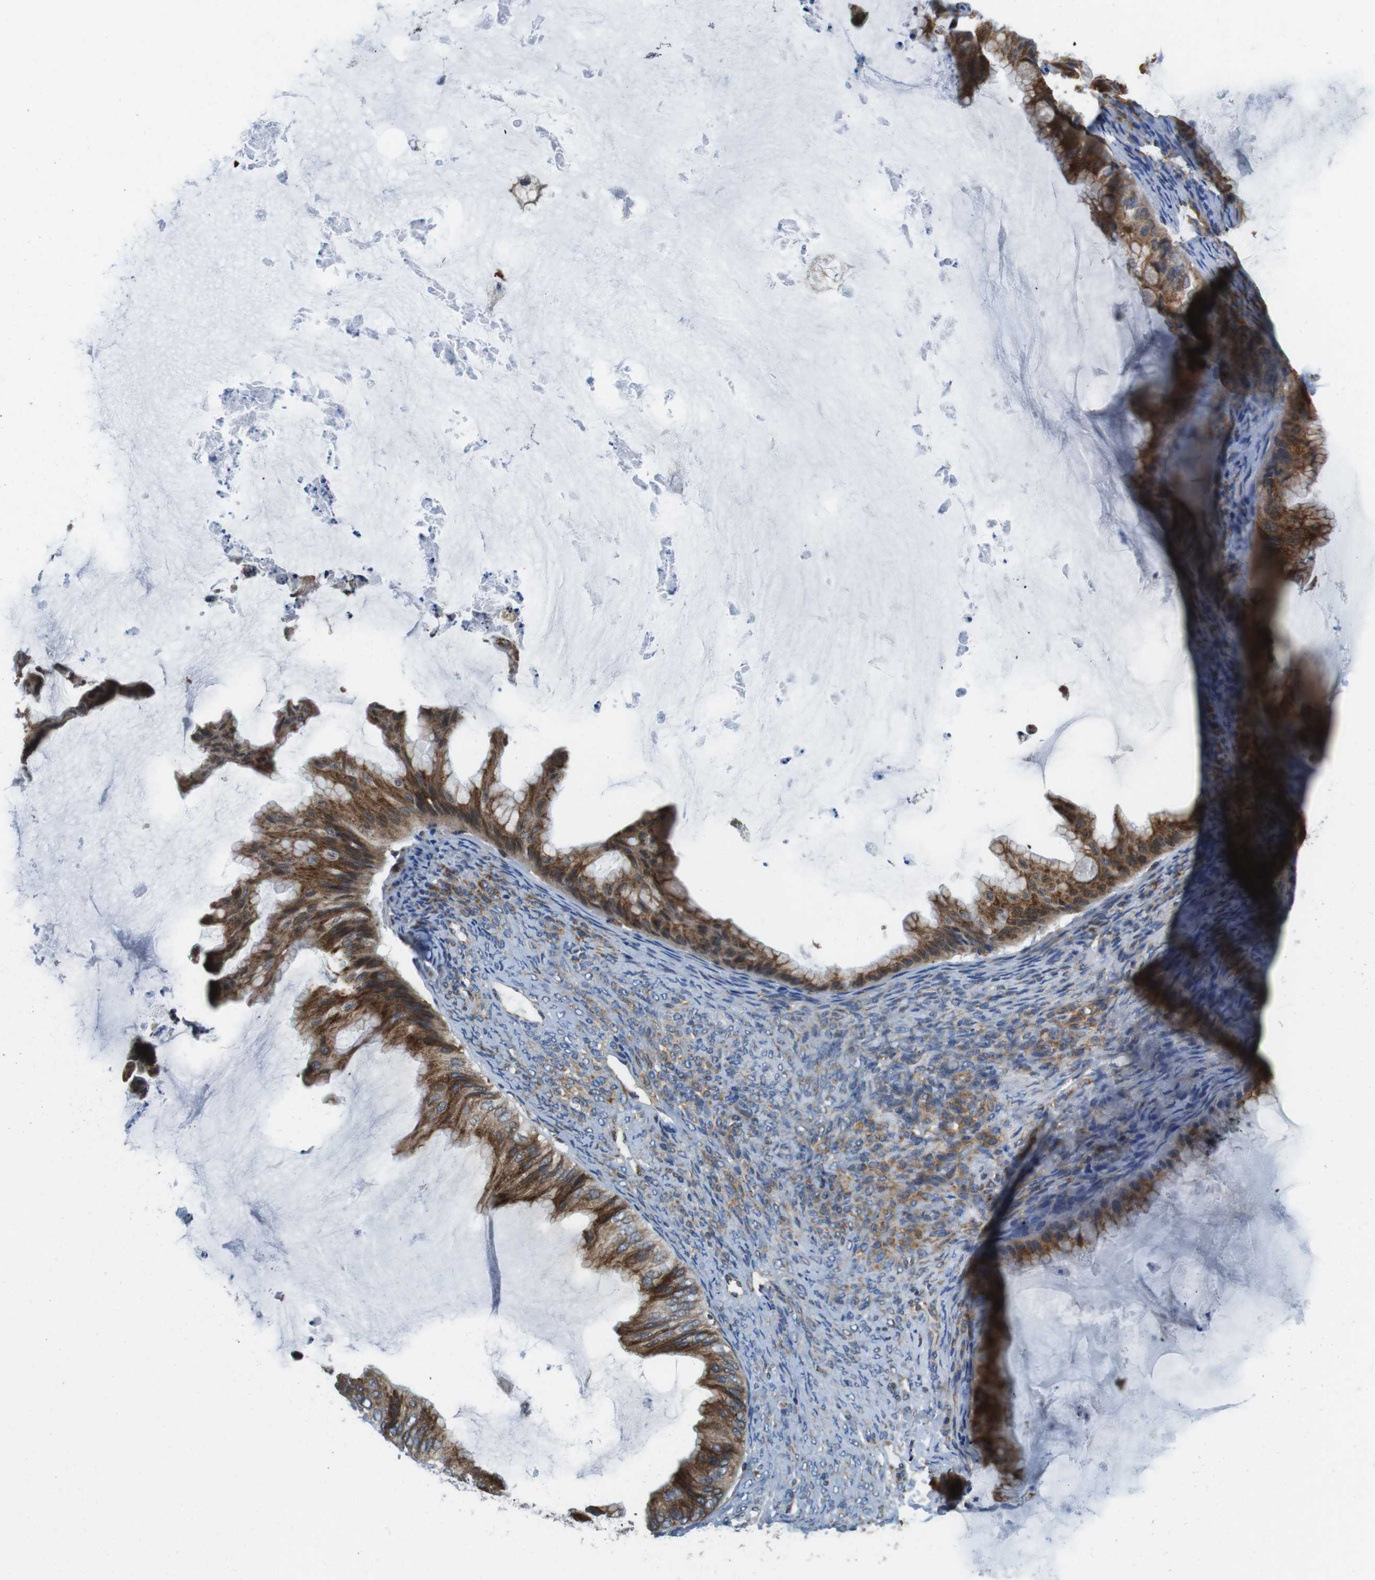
{"staining": {"intensity": "moderate", "quantity": ">75%", "location": "cytoplasmic/membranous"}, "tissue": "ovarian cancer", "cell_type": "Tumor cells", "image_type": "cancer", "snomed": [{"axis": "morphology", "description": "Cystadenocarcinoma, mucinous, NOS"}, {"axis": "topography", "description": "Ovary"}], "caption": "Ovarian mucinous cystadenocarcinoma was stained to show a protein in brown. There is medium levels of moderate cytoplasmic/membranous staining in approximately >75% of tumor cells. (Stains: DAB (3,3'-diaminobenzidine) in brown, nuclei in blue, Microscopy: brightfield microscopy at high magnification).", "gene": "UGGT1", "patient": {"sex": "female", "age": 61}}